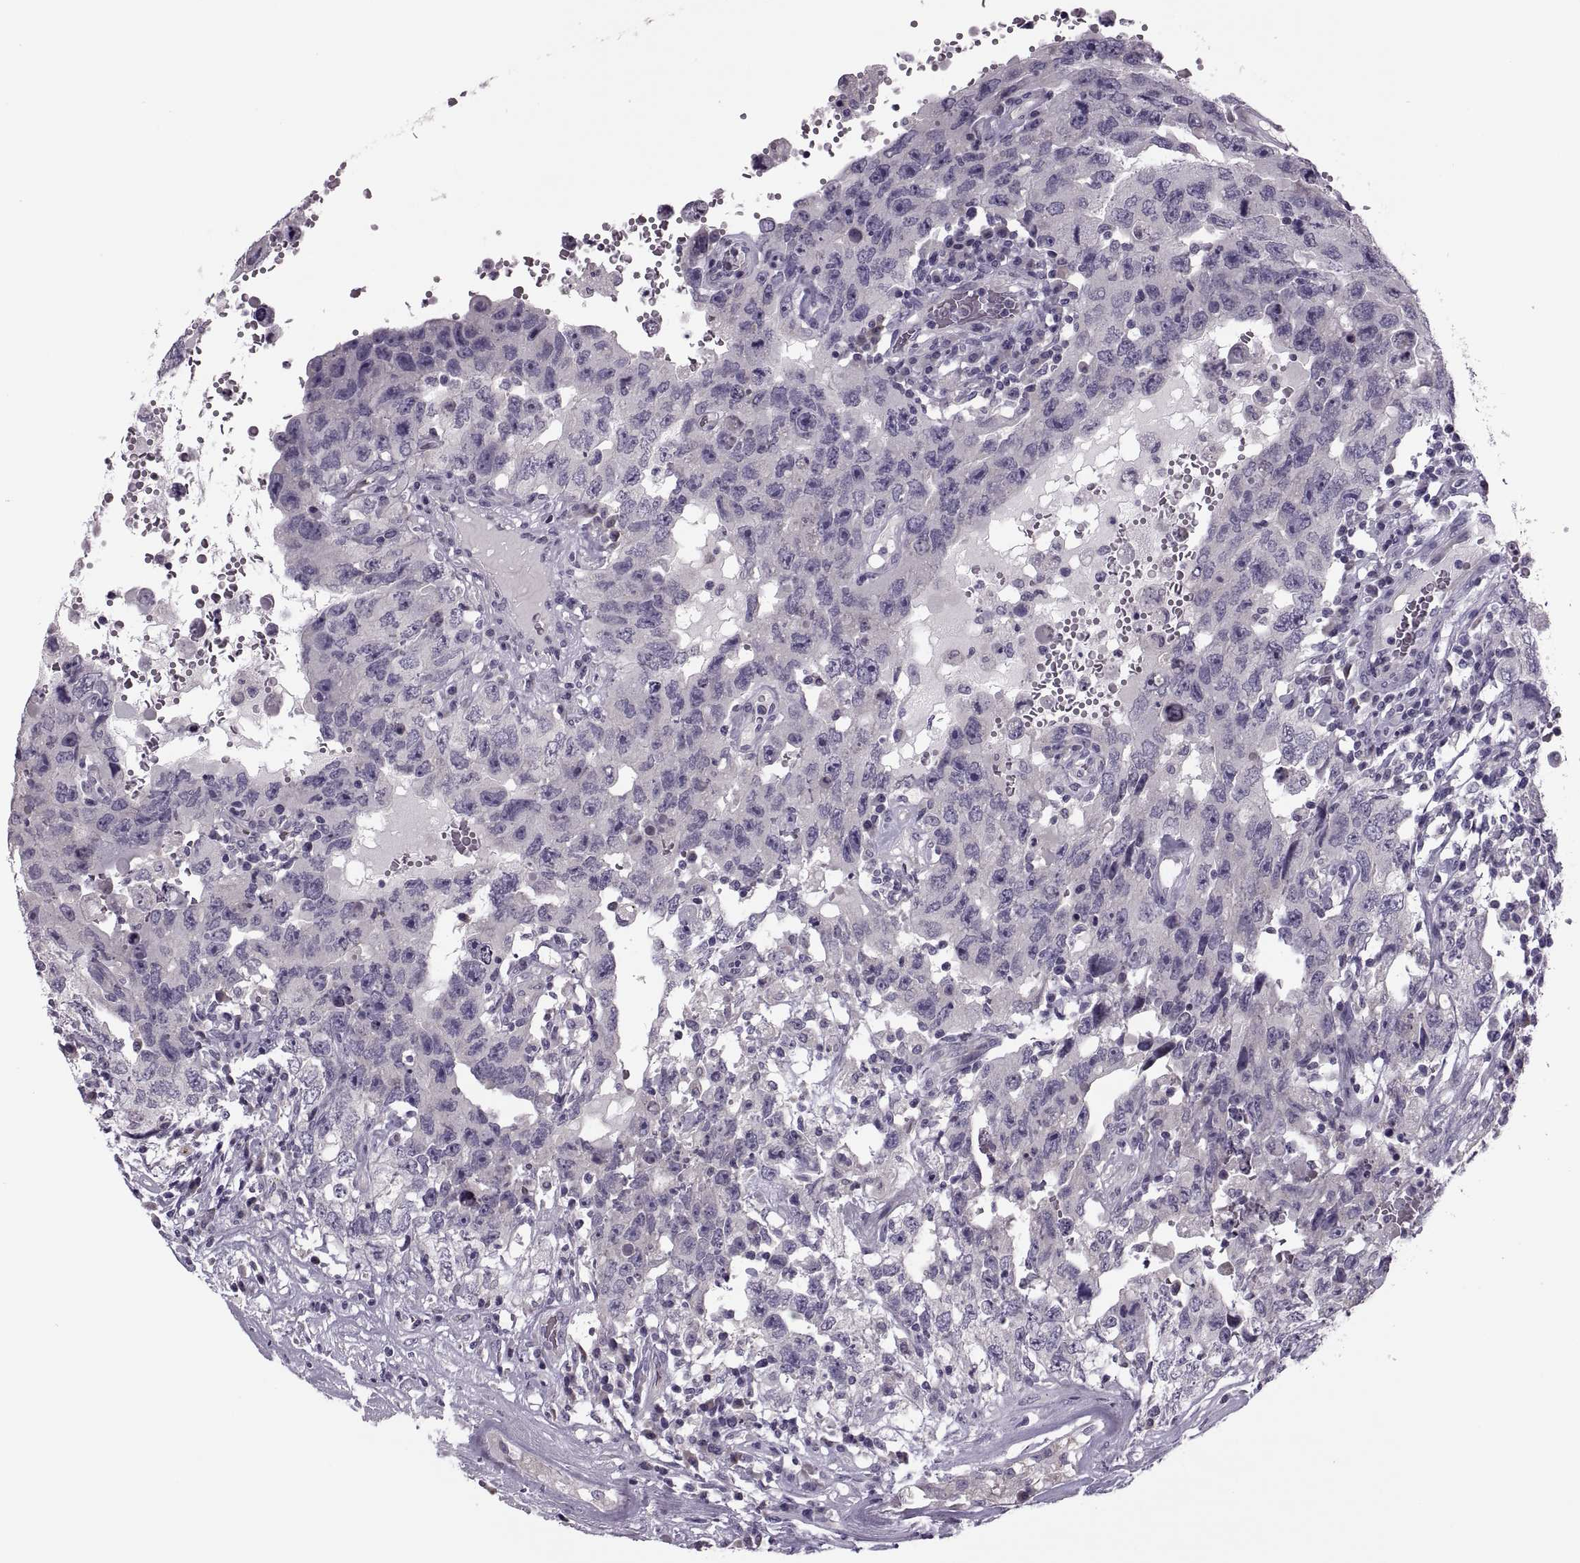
{"staining": {"intensity": "negative", "quantity": "none", "location": "none"}, "tissue": "testis cancer", "cell_type": "Tumor cells", "image_type": "cancer", "snomed": [{"axis": "morphology", "description": "Carcinoma, Embryonal, NOS"}, {"axis": "topography", "description": "Testis"}], "caption": "Immunohistochemistry of human testis cancer (embryonal carcinoma) shows no expression in tumor cells.", "gene": "PRSS54", "patient": {"sex": "male", "age": 26}}